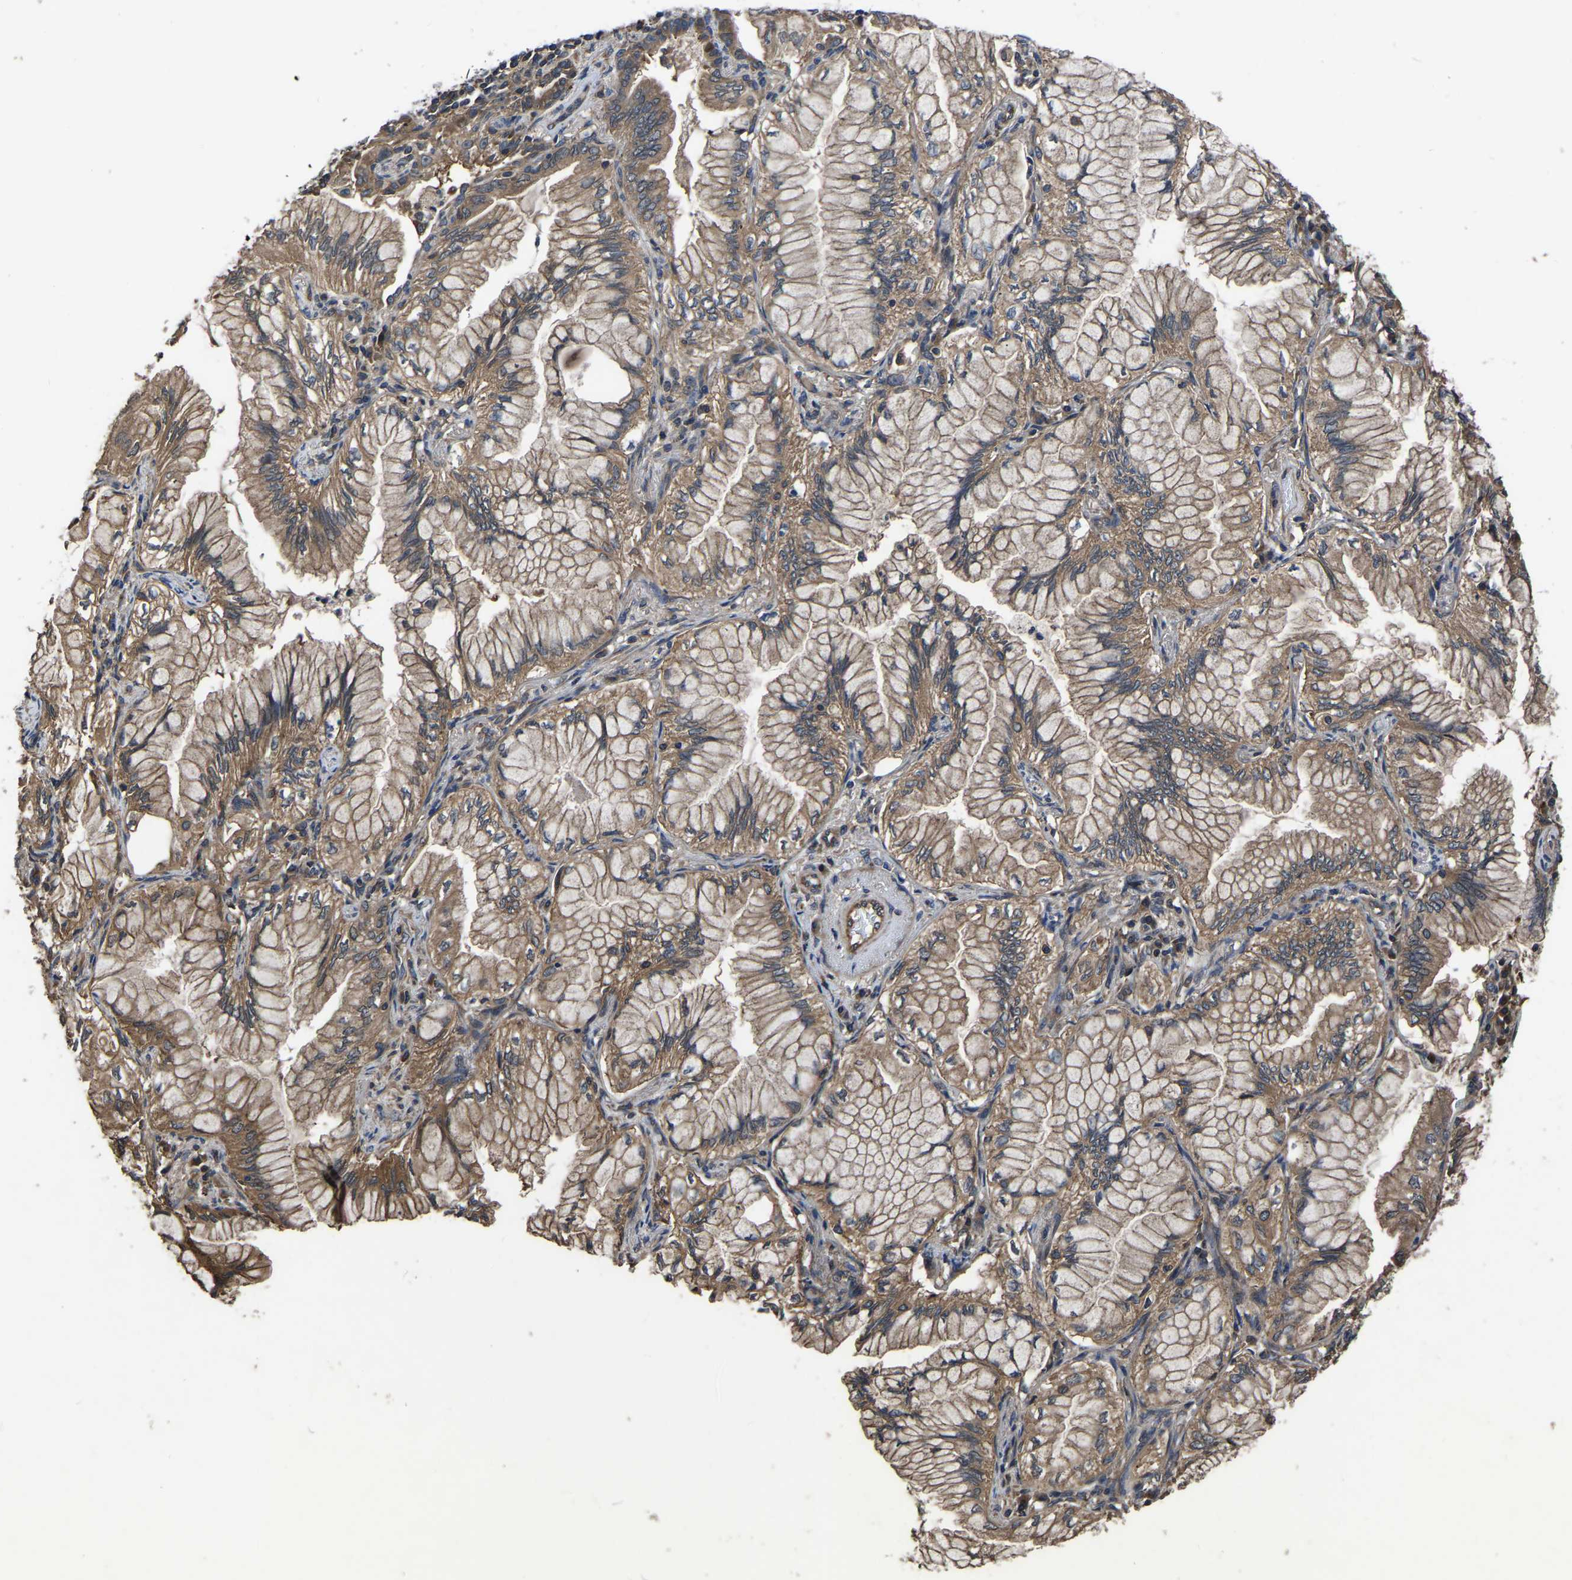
{"staining": {"intensity": "moderate", "quantity": ">75%", "location": "cytoplasmic/membranous"}, "tissue": "lung cancer", "cell_type": "Tumor cells", "image_type": "cancer", "snomed": [{"axis": "morphology", "description": "Adenocarcinoma, NOS"}, {"axis": "topography", "description": "Lung"}], "caption": "This is an image of immunohistochemistry staining of lung adenocarcinoma, which shows moderate positivity in the cytoplasmic/membranous of tumor cells.", "gene": "CRYZL1", "patient": {"sex": "female", "age": 70}}